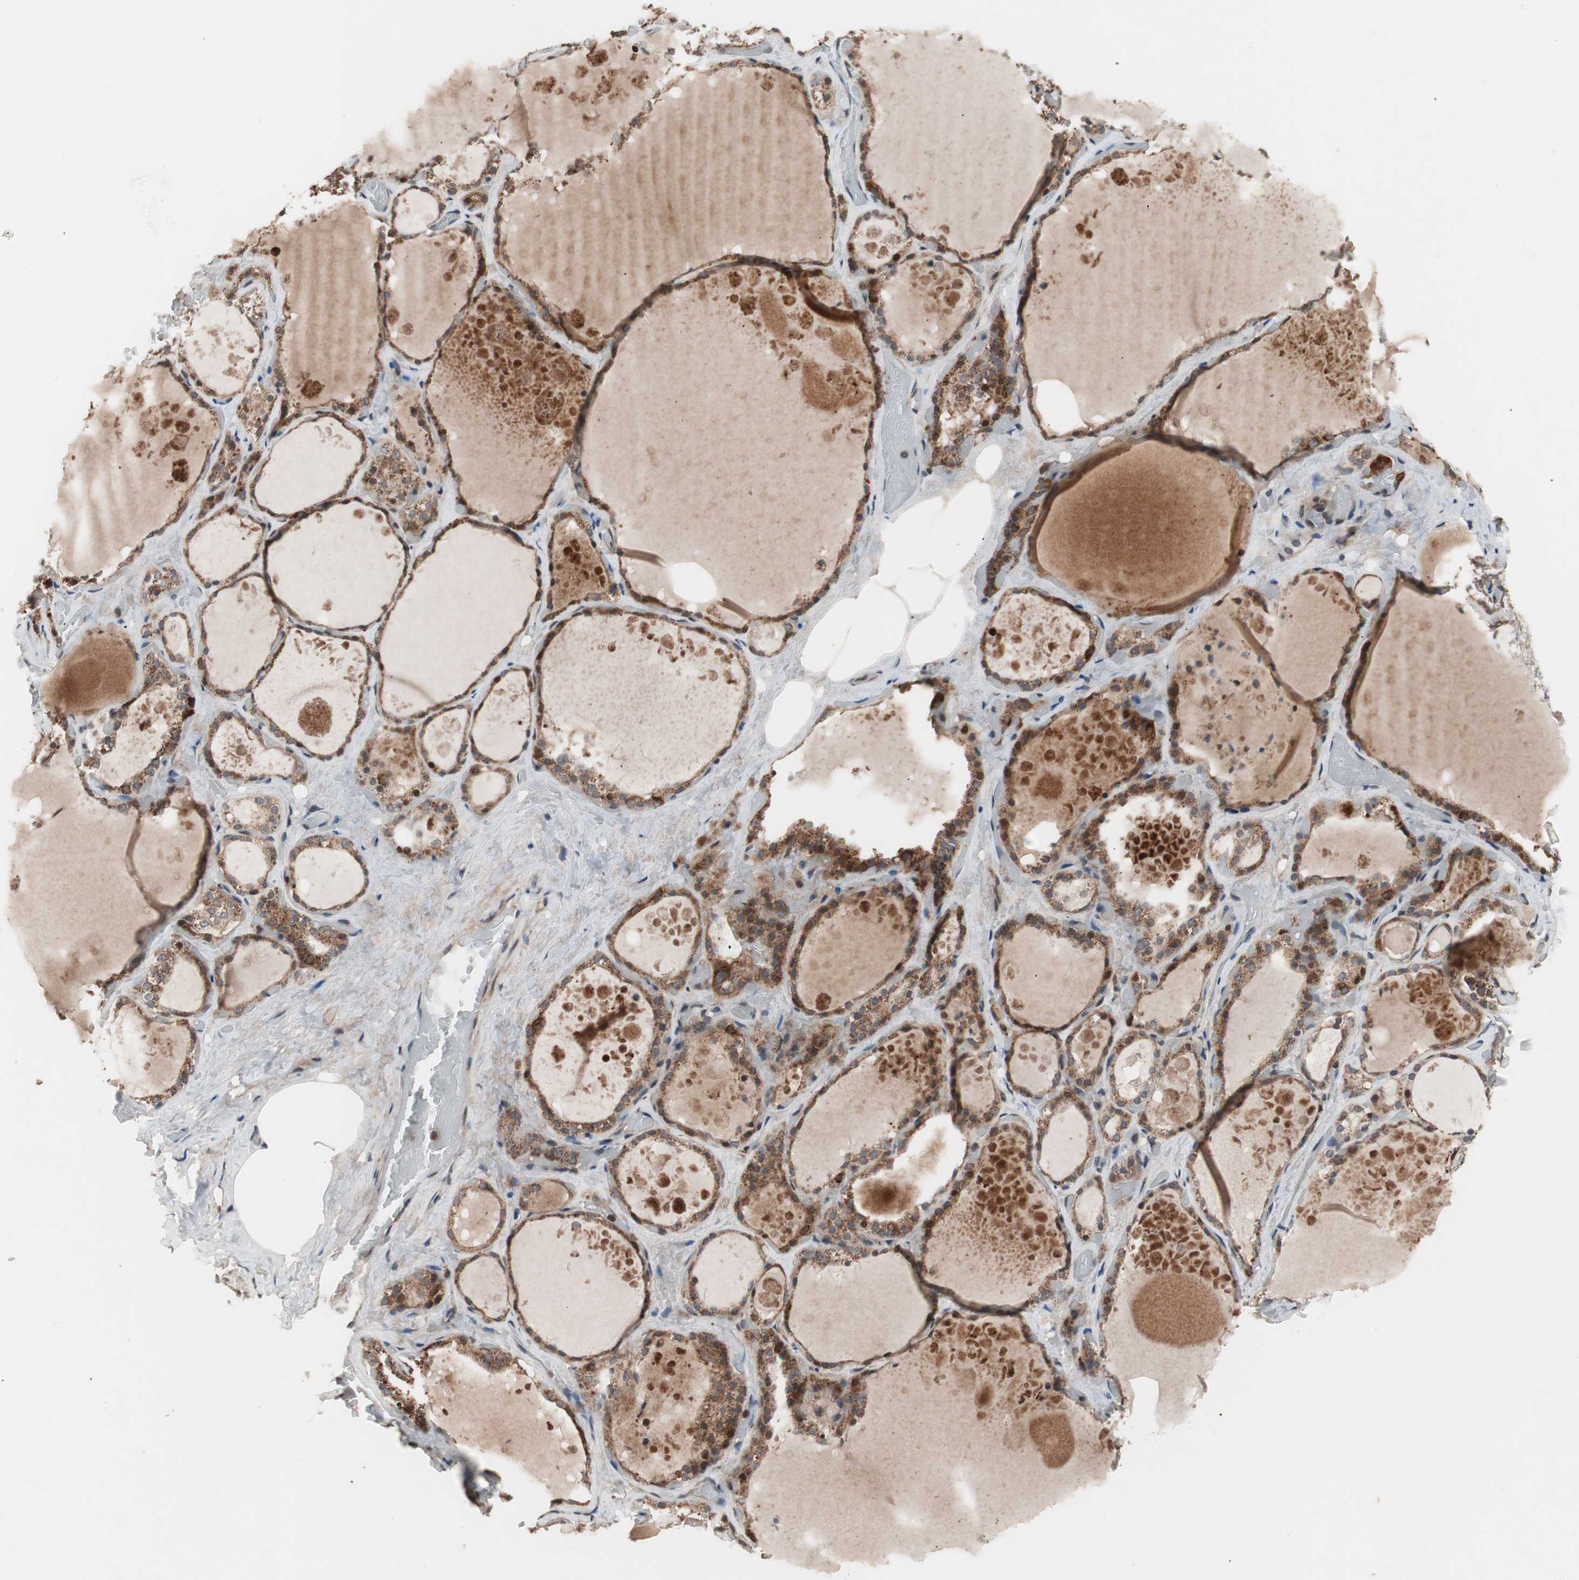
{"staining": {"intensity": "strong", "quantity": ">75%", "location": "cytoplasmic/membranous,nuclear"}, "tissue": "thyroid gland", "cell_type": "Glandular cells", "image_type": "normal", "snomed": [{"axis": "morphology", "description": "Normal tissue, NOS"}, {"axis": "topography", "description": "Thyroid gland"}], "caption": "Thyroid gland stained with immunohistochemistry (IHC) shows strong cytoplasmic/membranous,nuclear positivity in about >75% of glandular cells.", "gene": "NF2", "patient": {"sex": "male", "age": 61}}